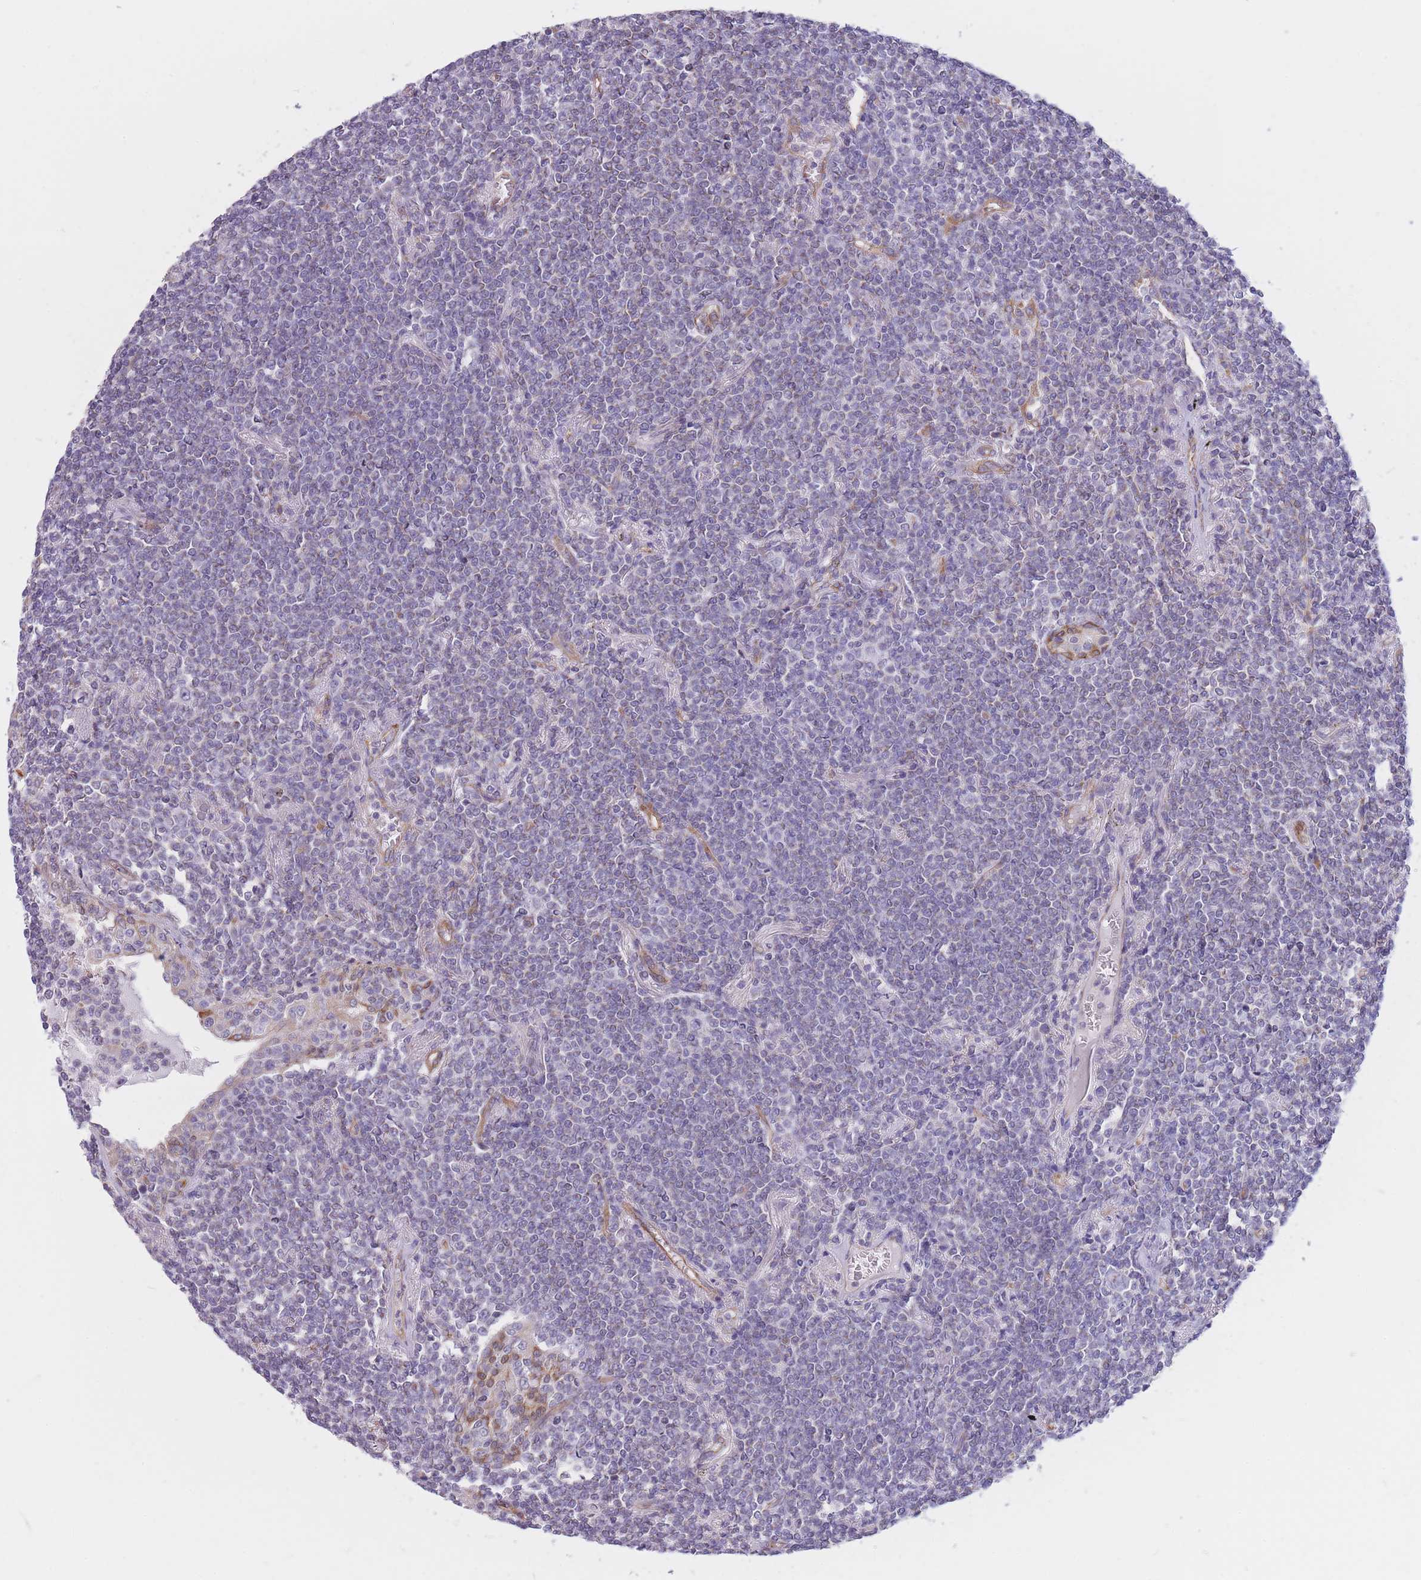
{"staining": {"intensity": "negative", "quantity": "none", "location": "none"}, "tissue": "lymphoma", "cell_type": "Tumor cells", "image_type": "cancer", "snomed": [{"axis": "morphology", "description": "Malignant lymphoma, non-Hodgkin's type, Low grade"}, {"axis": "topography", "description": "Lung"}], "caption": "A high-resolution micrograph shows immunohistochemistry staining of malignant lymphoma, non-Hodgkin's type (low-grade), which exhibits no significant positivity in tumor cells.", "gene": "SERPINB3", "patient": {"sex": "female", "age": 71}}